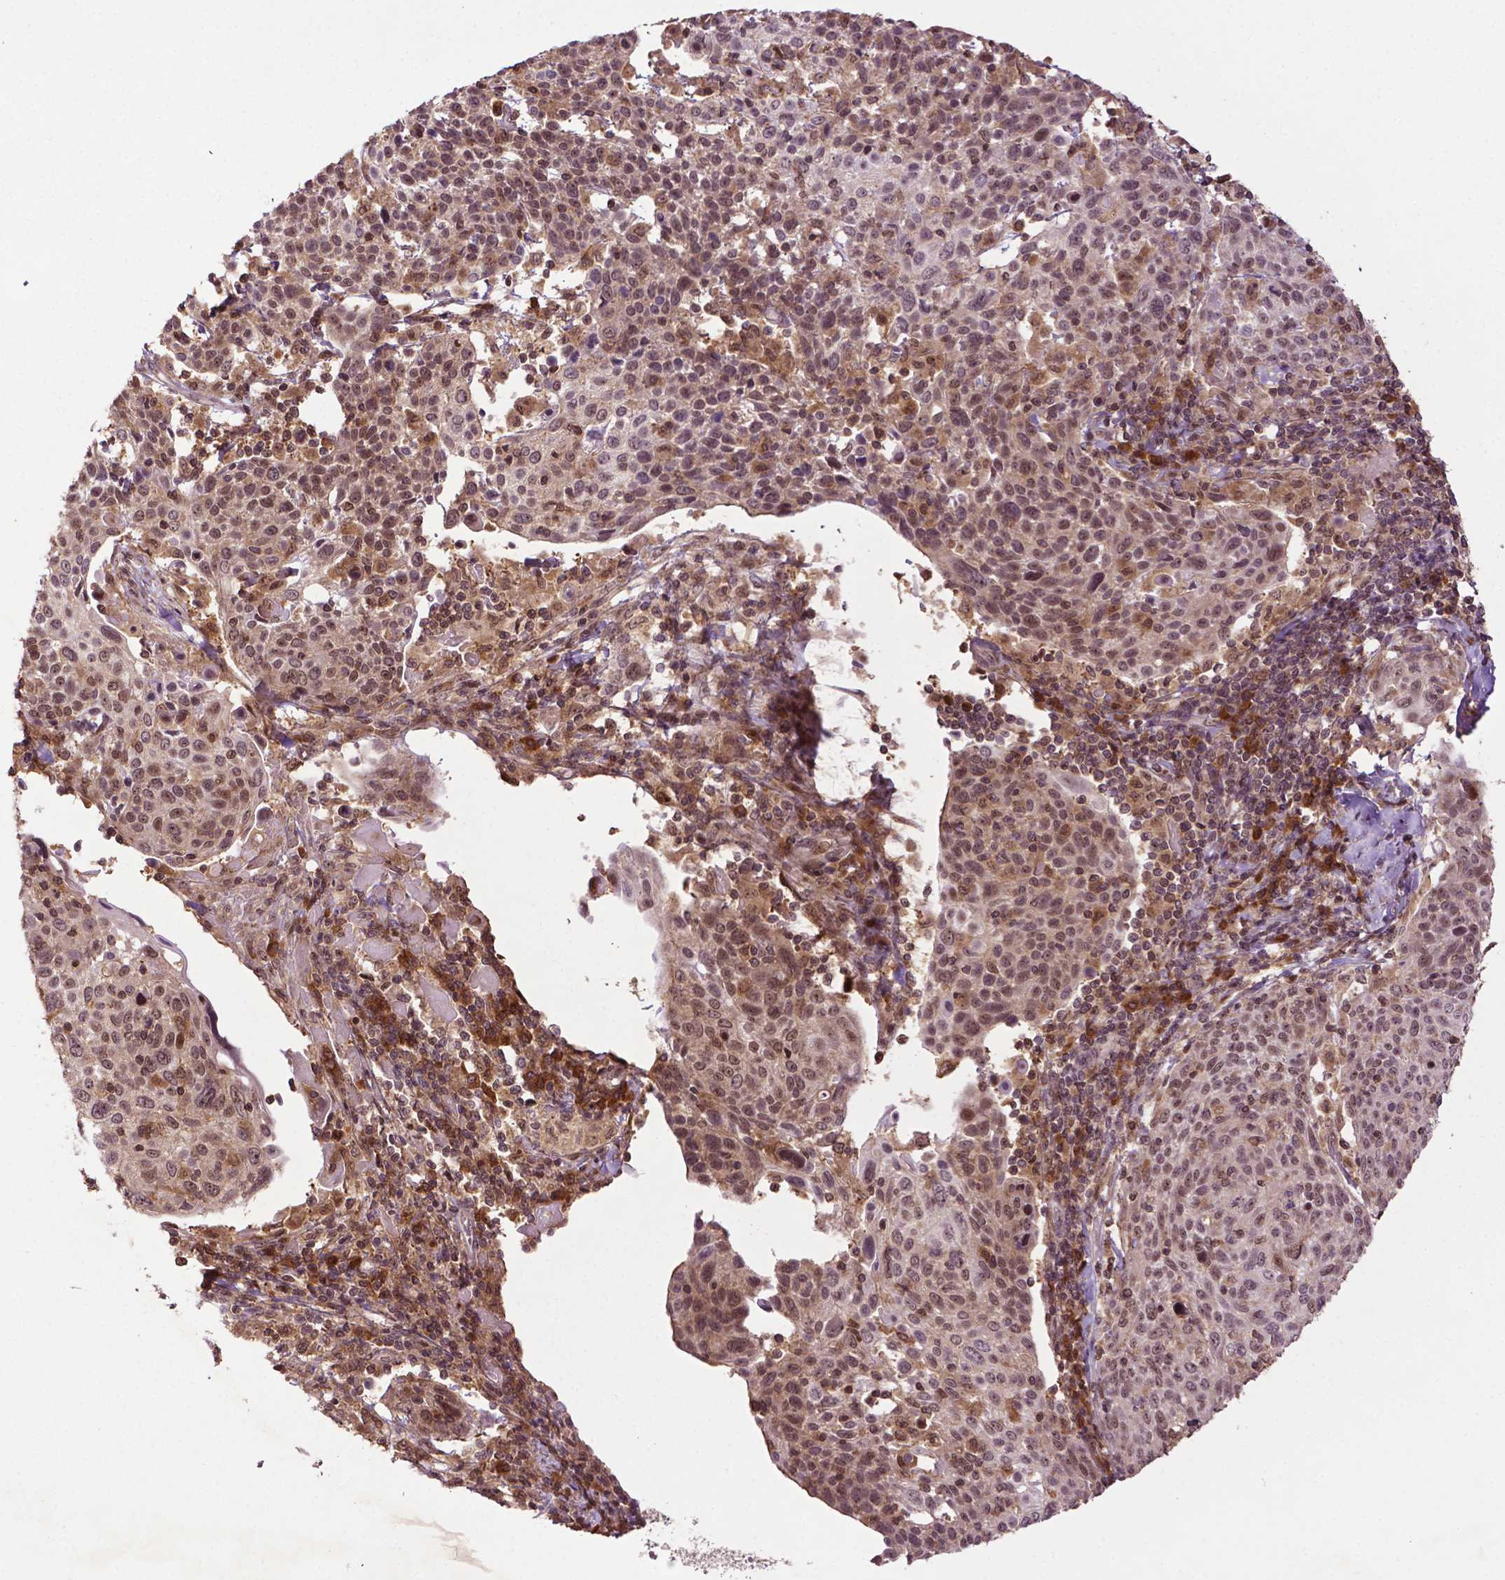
{"staining": {"intensity": "moderate", "quantity": ">75%", "location": "nuclear"}, "tissue": "cervical cancer", "cell_type": "Tumor cells", "image_type": "cancer", "snomed": [{"axis": "morphology", "description": "Squamous cell carcinoma, NOS"}, {"axis": "topography", "description": "Cervix"}], "caption": "Immunohistochemistry (IHC) of squamous cell carcinoma (cervical) exhibits medium levels of moderate nuclear staining in approximately >75% of tumor cells.", "gene": "TMX2", "patient": {"sex": "female", "age": 61}}